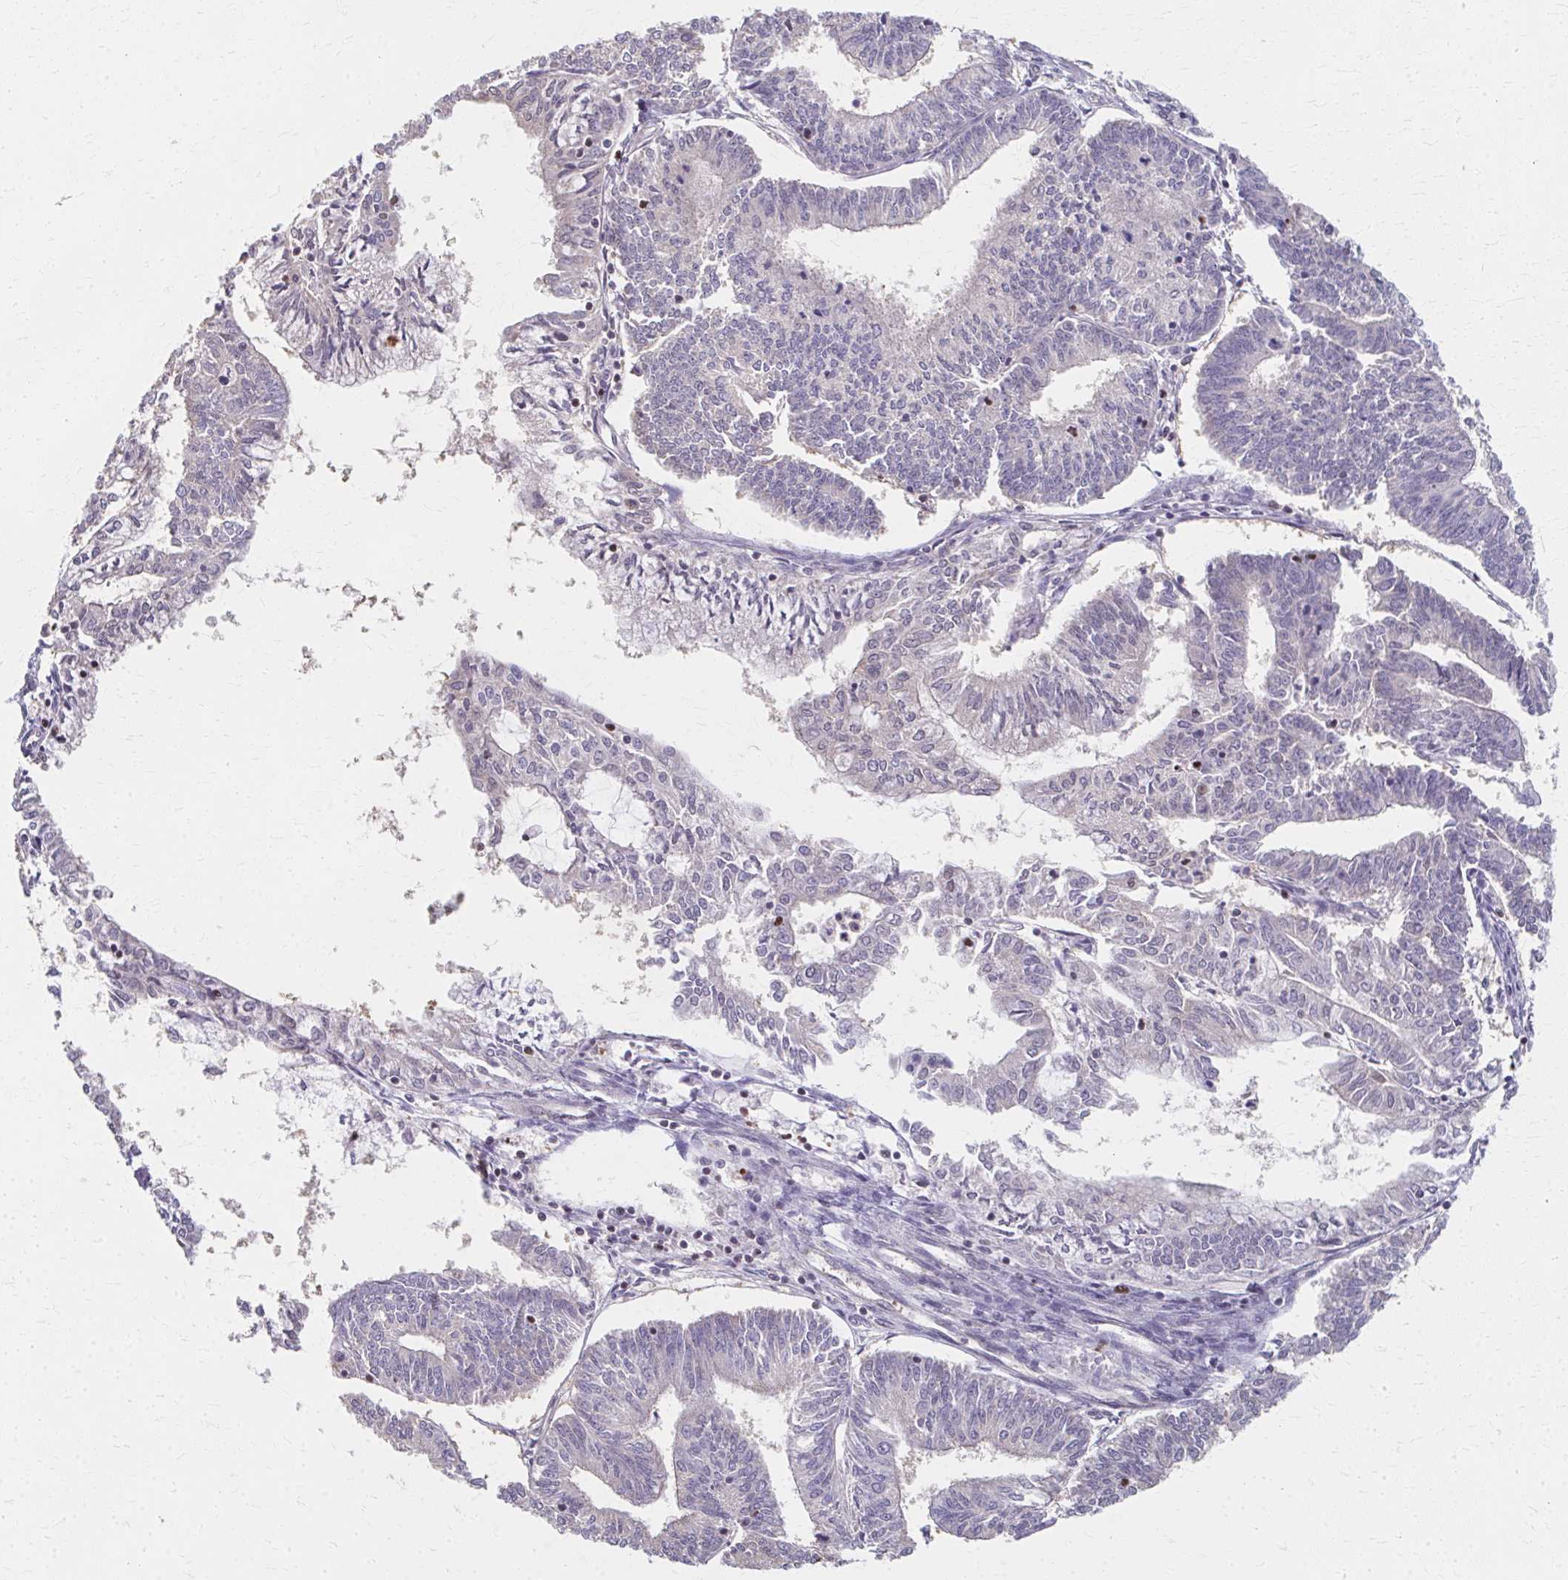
{"staining": {"intensity": "negative", "quantity": "none", "location": "none"}, "tissue": "endometrial cancer", "cell_type": "Tumor cells", "image_type": "cancer", "snomed": [{"axis": "morphology", "description": "Adenocarcinoma, NOS"}, {"axis": "topography", "description": "Endometrium"}], "caption": "Endometrial cancer was stained to show a protein in brown. There is no significant positivity in tumor cells.", "gene": "RABGAP1L", "patient": {"sex": "female", "age": 61}}